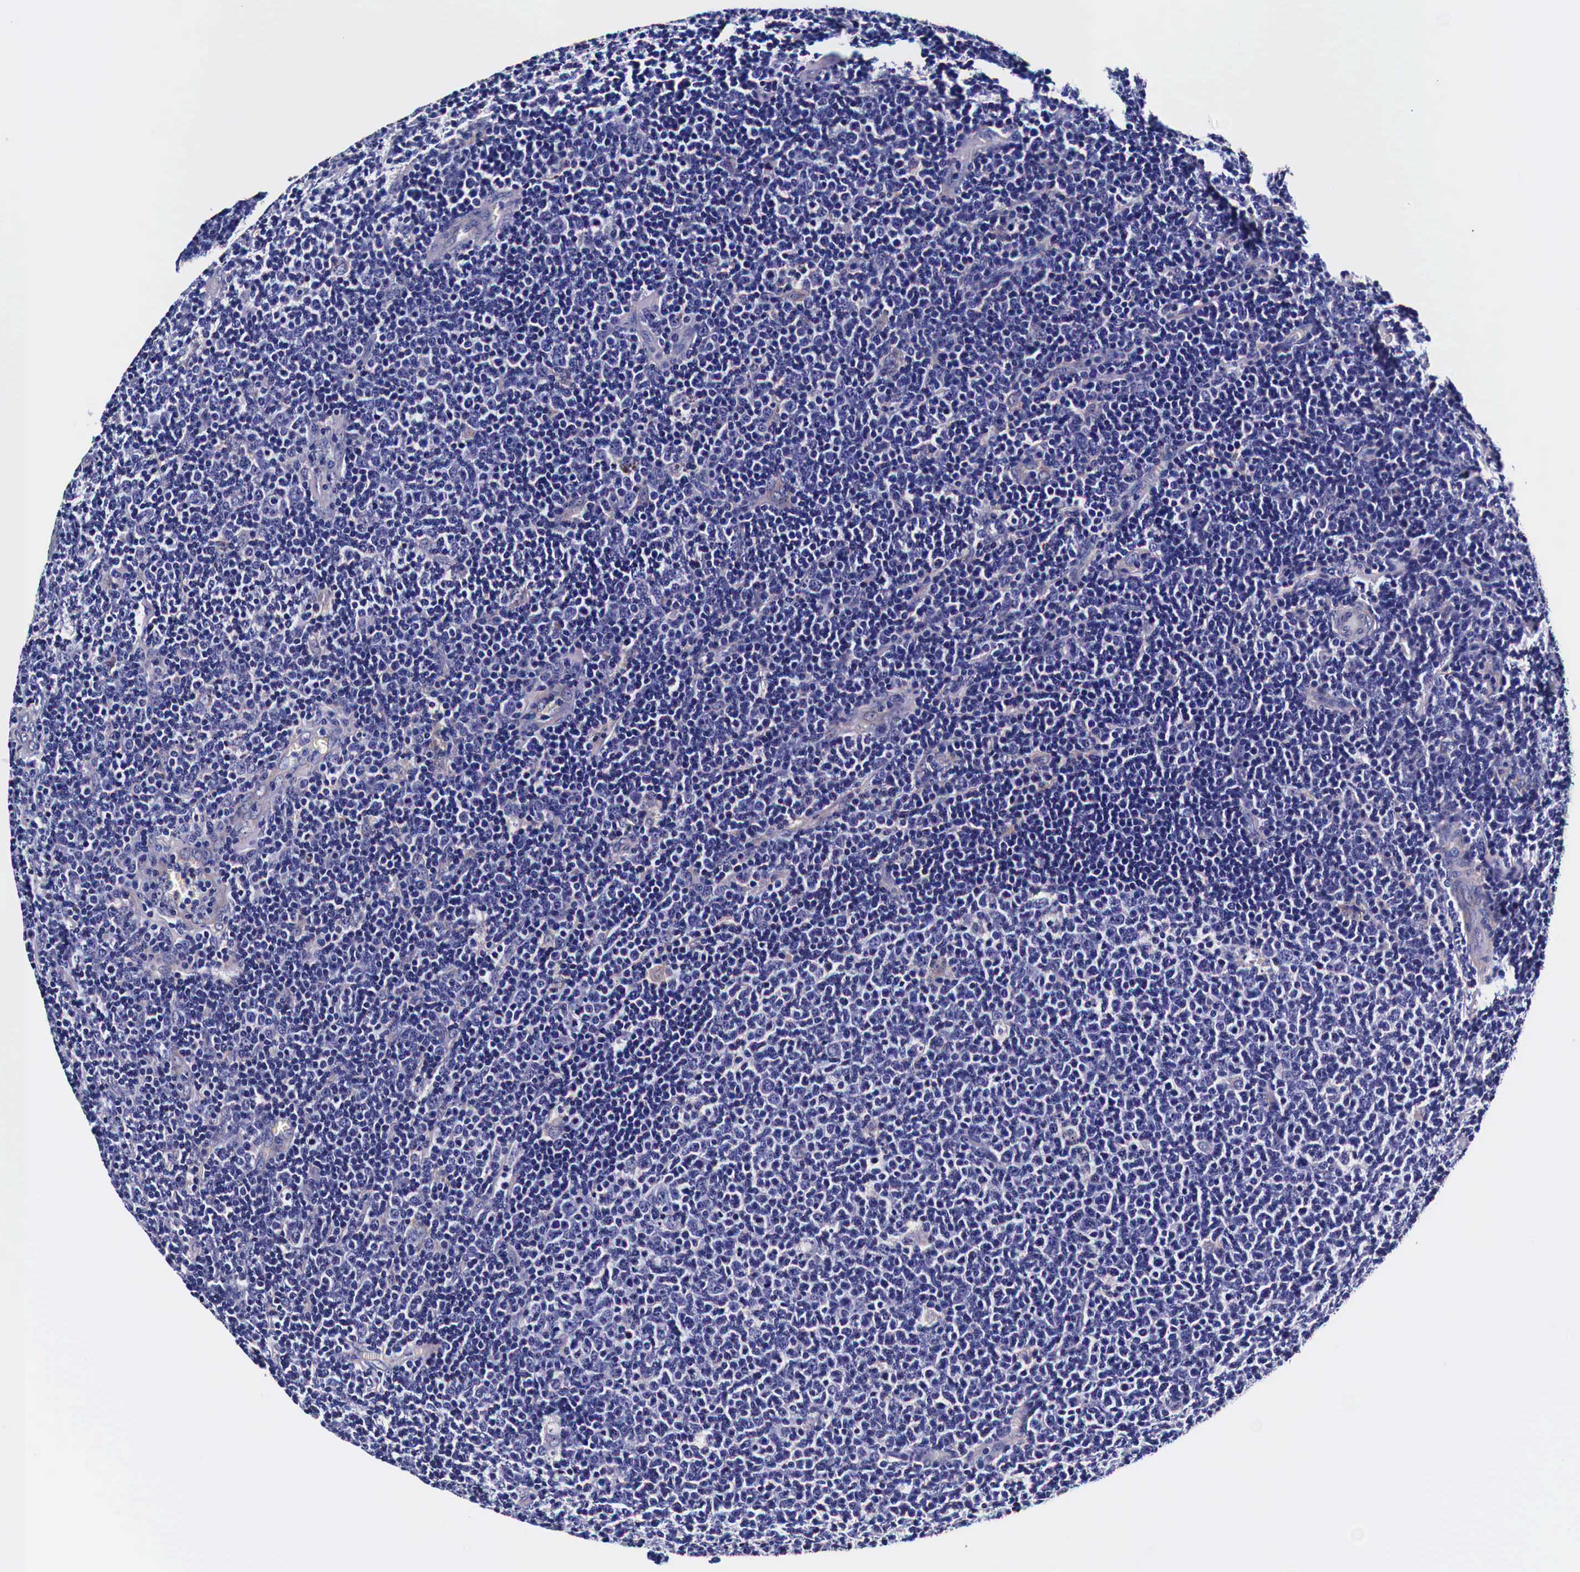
{"staining": {"intensity": "negative", "quantity": "none", "location": "none"}, "tissue": "lymphoma", "cell_type": "Tumor cells", "image_type": "cancer", "snomed": [{"axis": "morphology", "description": "Malignant lymphoma, non-Hodgkin's type, Low grade"}, {"axis": "topography", "description": "Lymph node"}], "caption": "Protein analysis of lymphoma displays no significant positivity in tumor cells.", "gene": "HSPB1", "patient": {"sex": "male", "age": 74}}